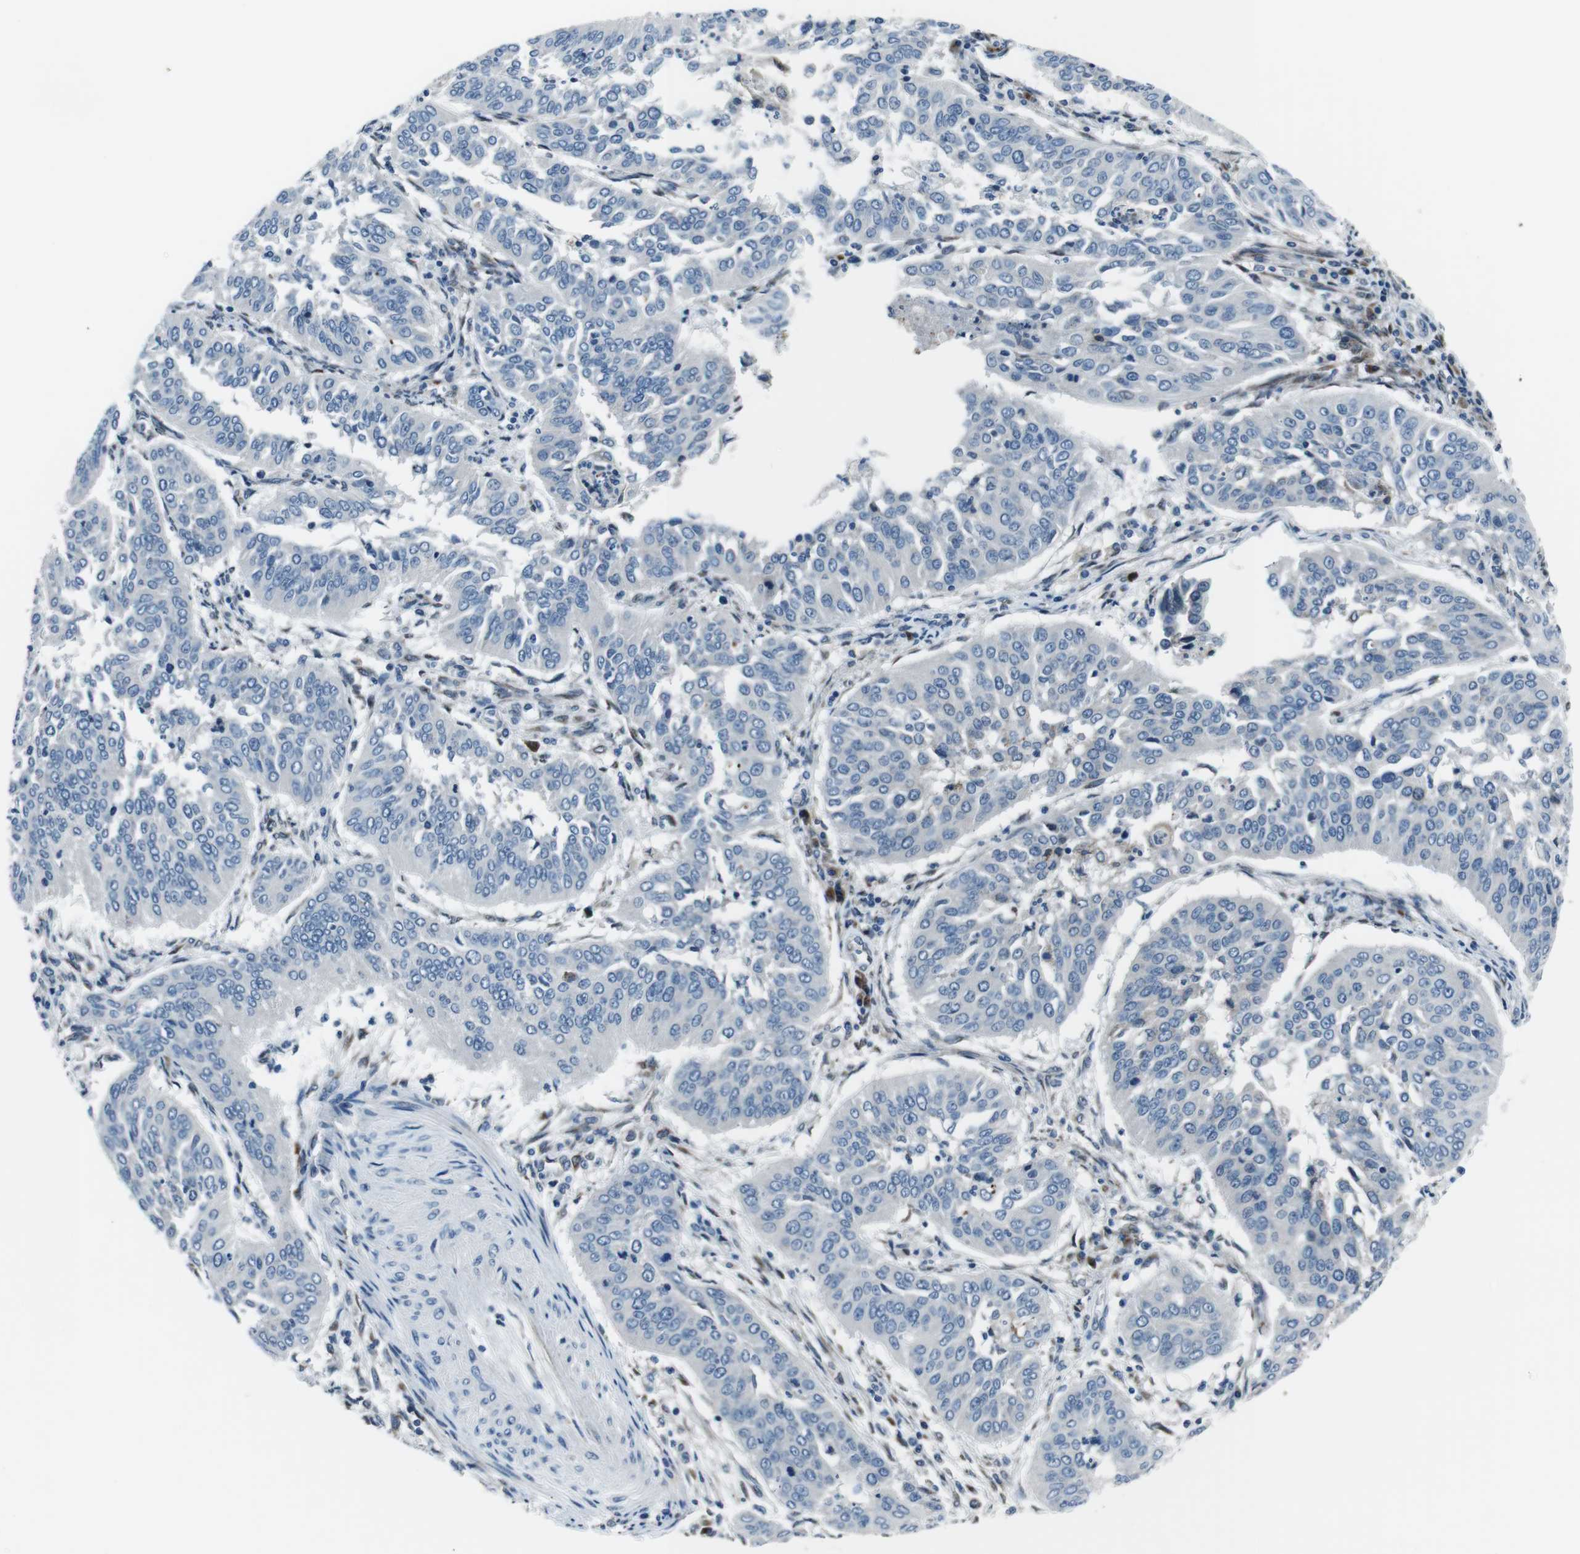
{"staining": {"intensity": "negative", "quantity": "none", "location": "none"}, "tissue": "cervical cancer", "cell_type": "Tumor cells", "image_type": "cancer", "snomed": [{"axis": "morphology", "description": "Normal tissue, NOS"}, {"axis": "morphology", "description": "Squamous cell carcinoma, NOS"}, {"axis": "topography", "description": "Cervix"}], "caption": "This is a photomicrograph of immunohistochemistry staining of squamous cell carcinoma (cervical), which shows no staining in tumor cells. (Stains: DAB immunohistochemistry with hematoxylin counter stain, Microscopy: brightfield microscopy at high magnification).", "gene": "NUCB2", "patient": {"sex": "female", "age": 39}}